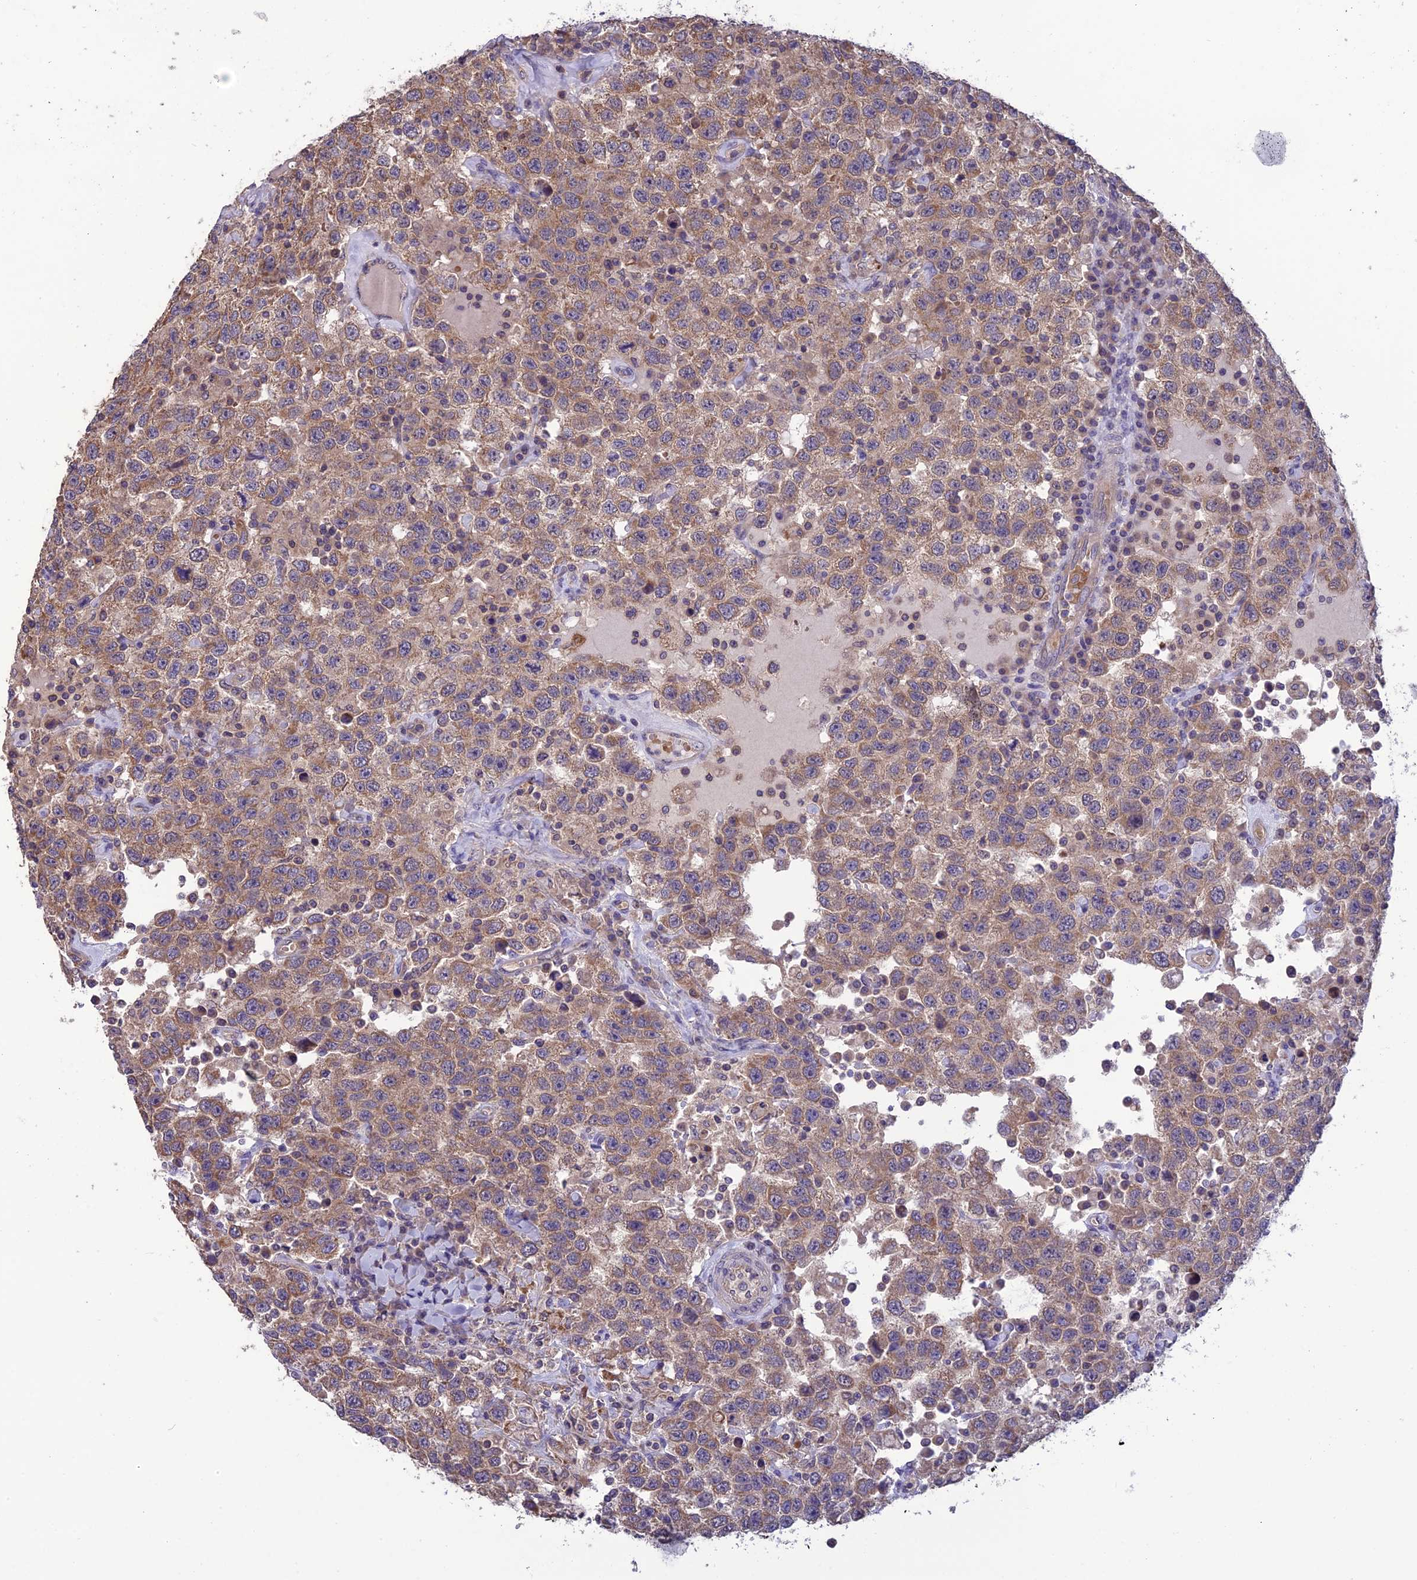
{"staining": {"intensity": "weak", "quantity": ">75%", "location": "cytoplasmic/membranous"}, "tissue": "testis cancer", "cell_type": "Tumor cells", "image_type": "cancer", "snomed": [{"axis": "morphology", "description": "Seminoma, NOS"}, {"axis": "topography", "description": "Testis"}], "caption": "High-magnification brightfield microscopy of testis cancer (seminoma) stained with DAB (3,3'-diaminobenzidine) (brown) and counterstained with hematoxylin (blue). tumor cells exhibit weak cytoplasmic/membranous expression is appreciated in approximately>75% of cells.", "gene": "PSMF1", "patient": {"sex": "male", "age": 41}}